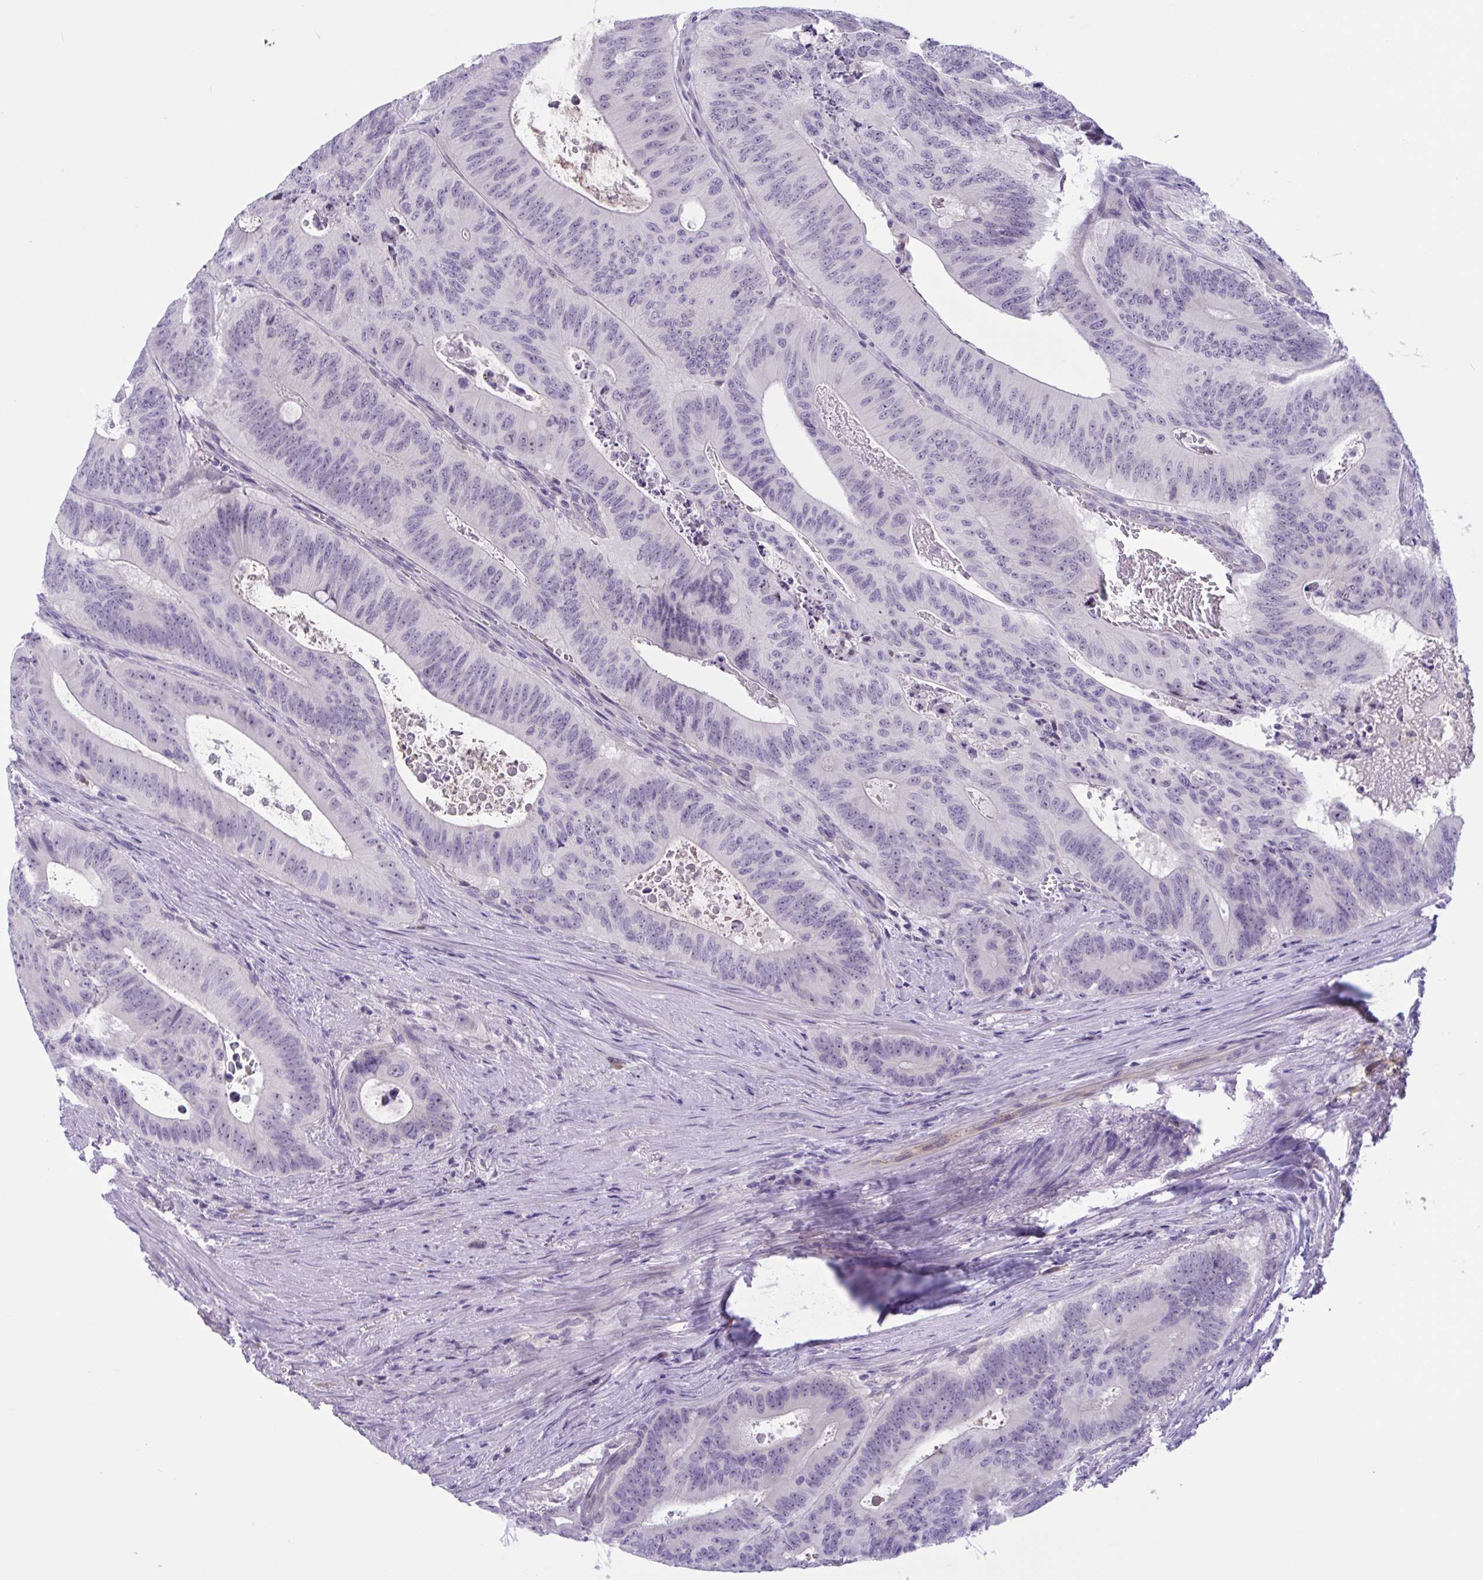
{"staining": {"intensity": "negative", "quantity": "none", "location": "none"}, "tissue": "colorectal cancer", "cell_type": "Tumor cells", "image_type": "cancer", "snomed": [{"axis": "morphology", "description": "Adenocarcinoma, NOS"}, {"axis": "topography", "description": "Colon"}], "caption": "Colorectal cancer was stained to show a protein in brown. There is no significant positivity in tumor cells. The staining is performed using DAB (3,3'-diaminobenzidine) brown chromogen with nuclei counter-stained in using hematoxylin.", "gene": "WNT9B", "patient": {"sex": "male", "age": 62}}